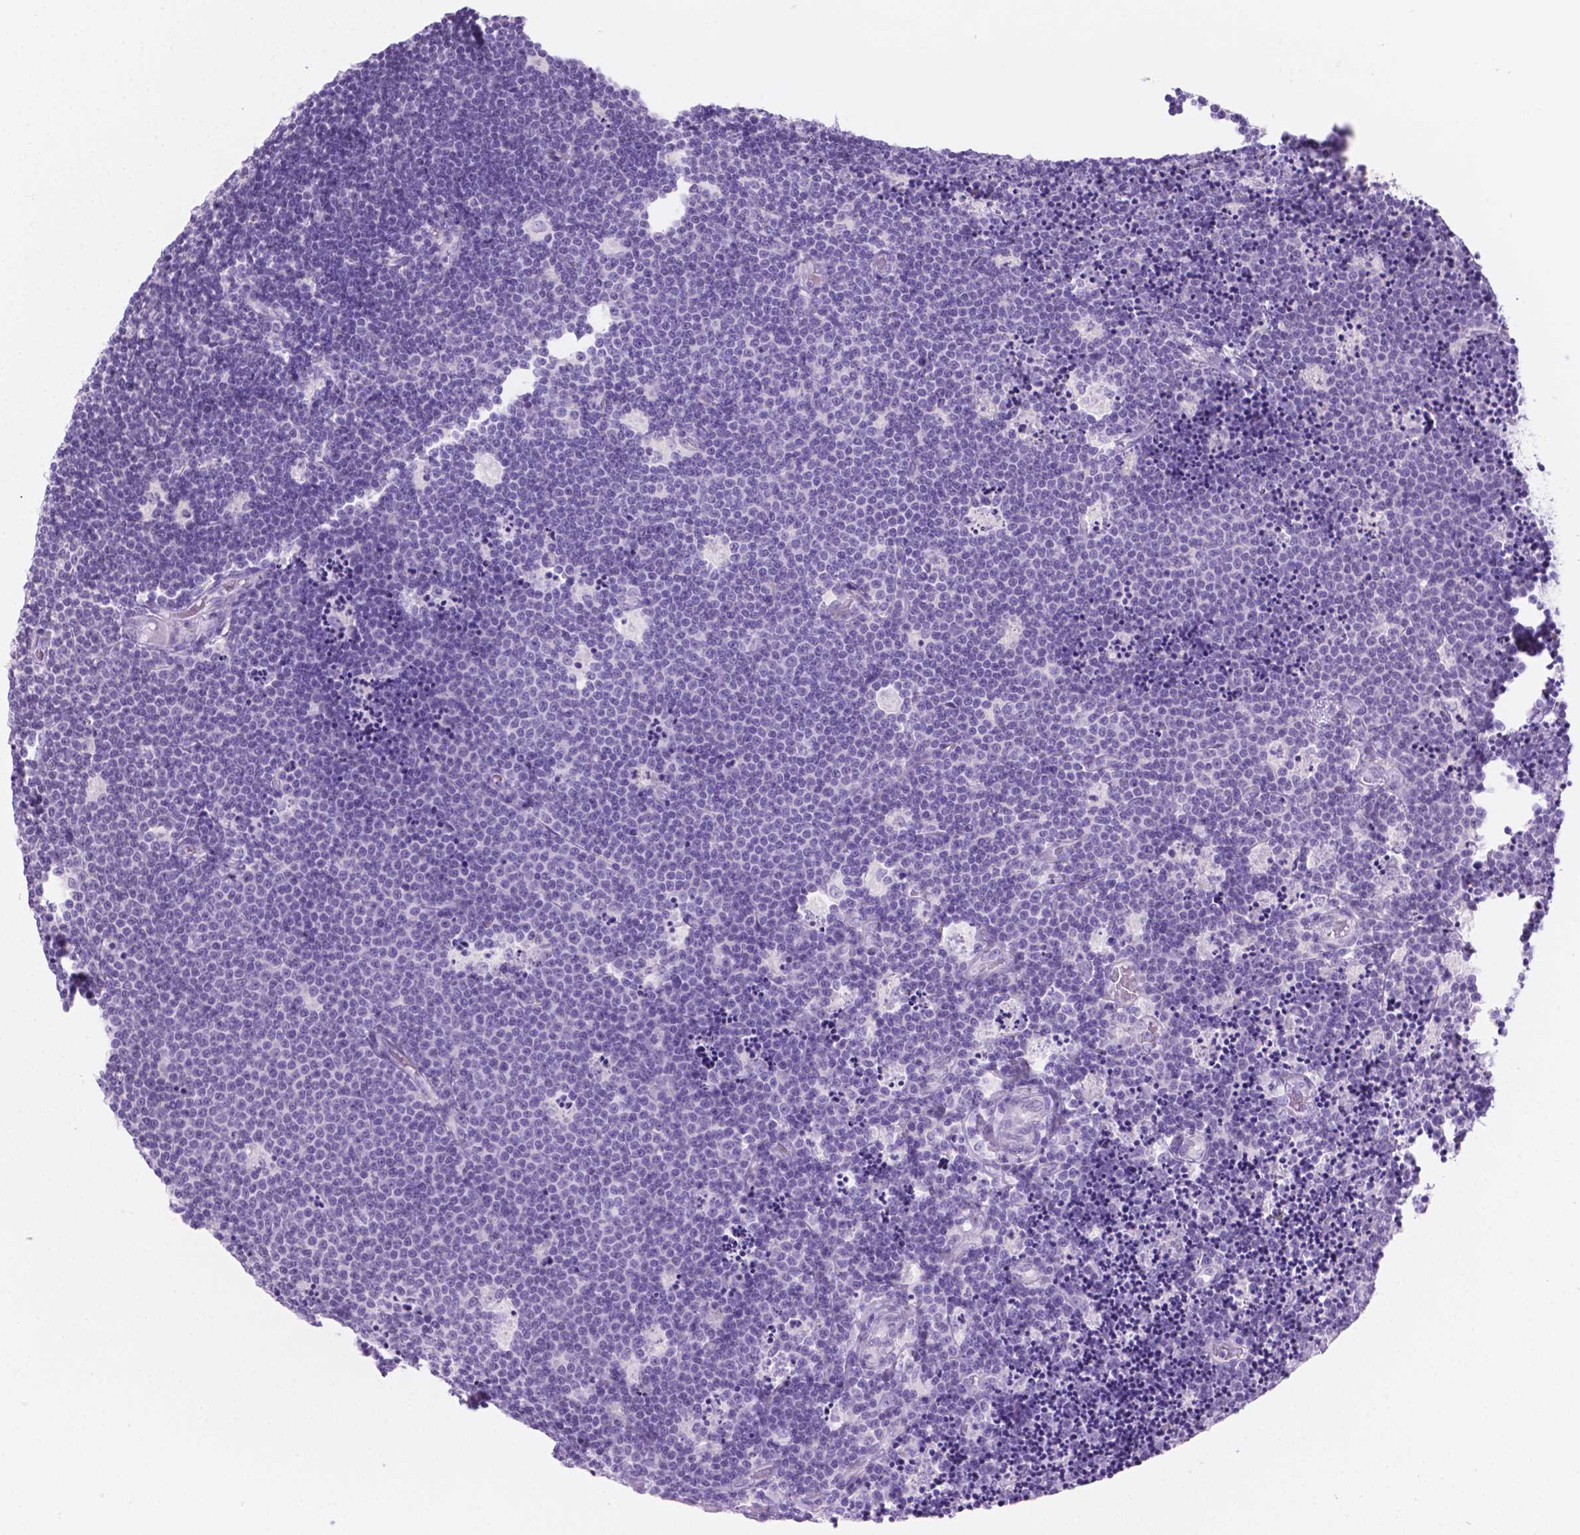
{"staining": {"intensity": "negative", "quantity": "none", "location": "none"}, "tissue": "lymphoma", "cell_type": "Tumor cells", "image_type": "cancer", "snomed": [{"axis": "morphology", "description": "Malignant lymphoma, non-Hodgkin's type, Low grade"}, {"axis": "topography", "description": "Brain"}], "caption": "Lymphoma stained for a protein using immunohistochemistry reveals no staining tumor cells.", "gene": "GRIN2B", "patient": {"sex": "female", "age": 66}}